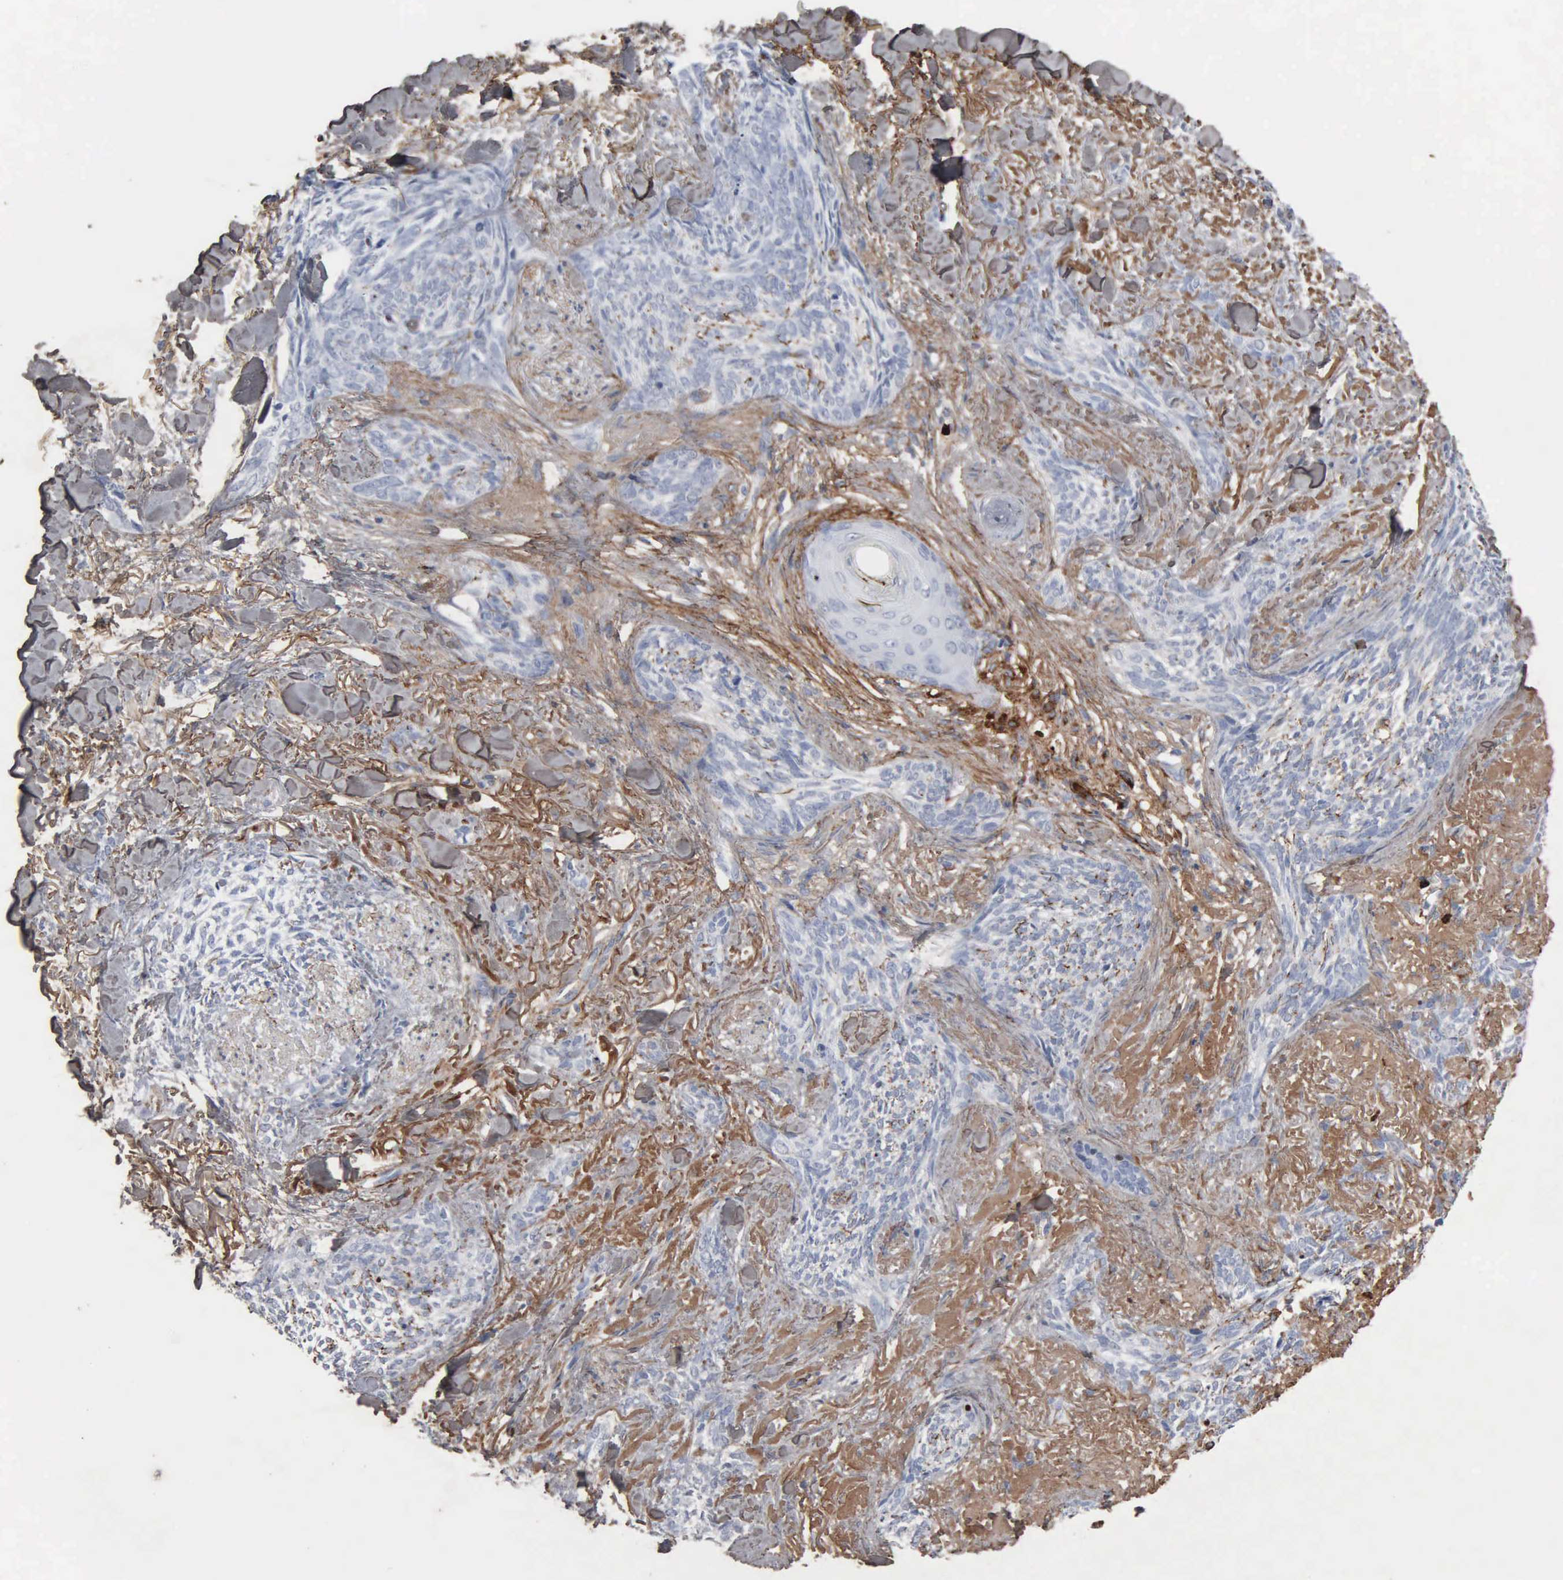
{"staining": {"intensity": "negative", "quantity": "none", "location": "none"}, "tissue": "skin cancer", "cell_type": "Tumor cells", "image_type": "cancer", "snomed": [{"axis": "morphology", "description": "Basal cell carcinoma"}, {"axis": "topography", "description": "Skin"}], "caption": "A micrograph of basal cell carcinoma (skin) stained for a protein exhibits no brown staining in tumor cells.", "gene": "FN1", "patient": {"sex": "female", "age": 81}}